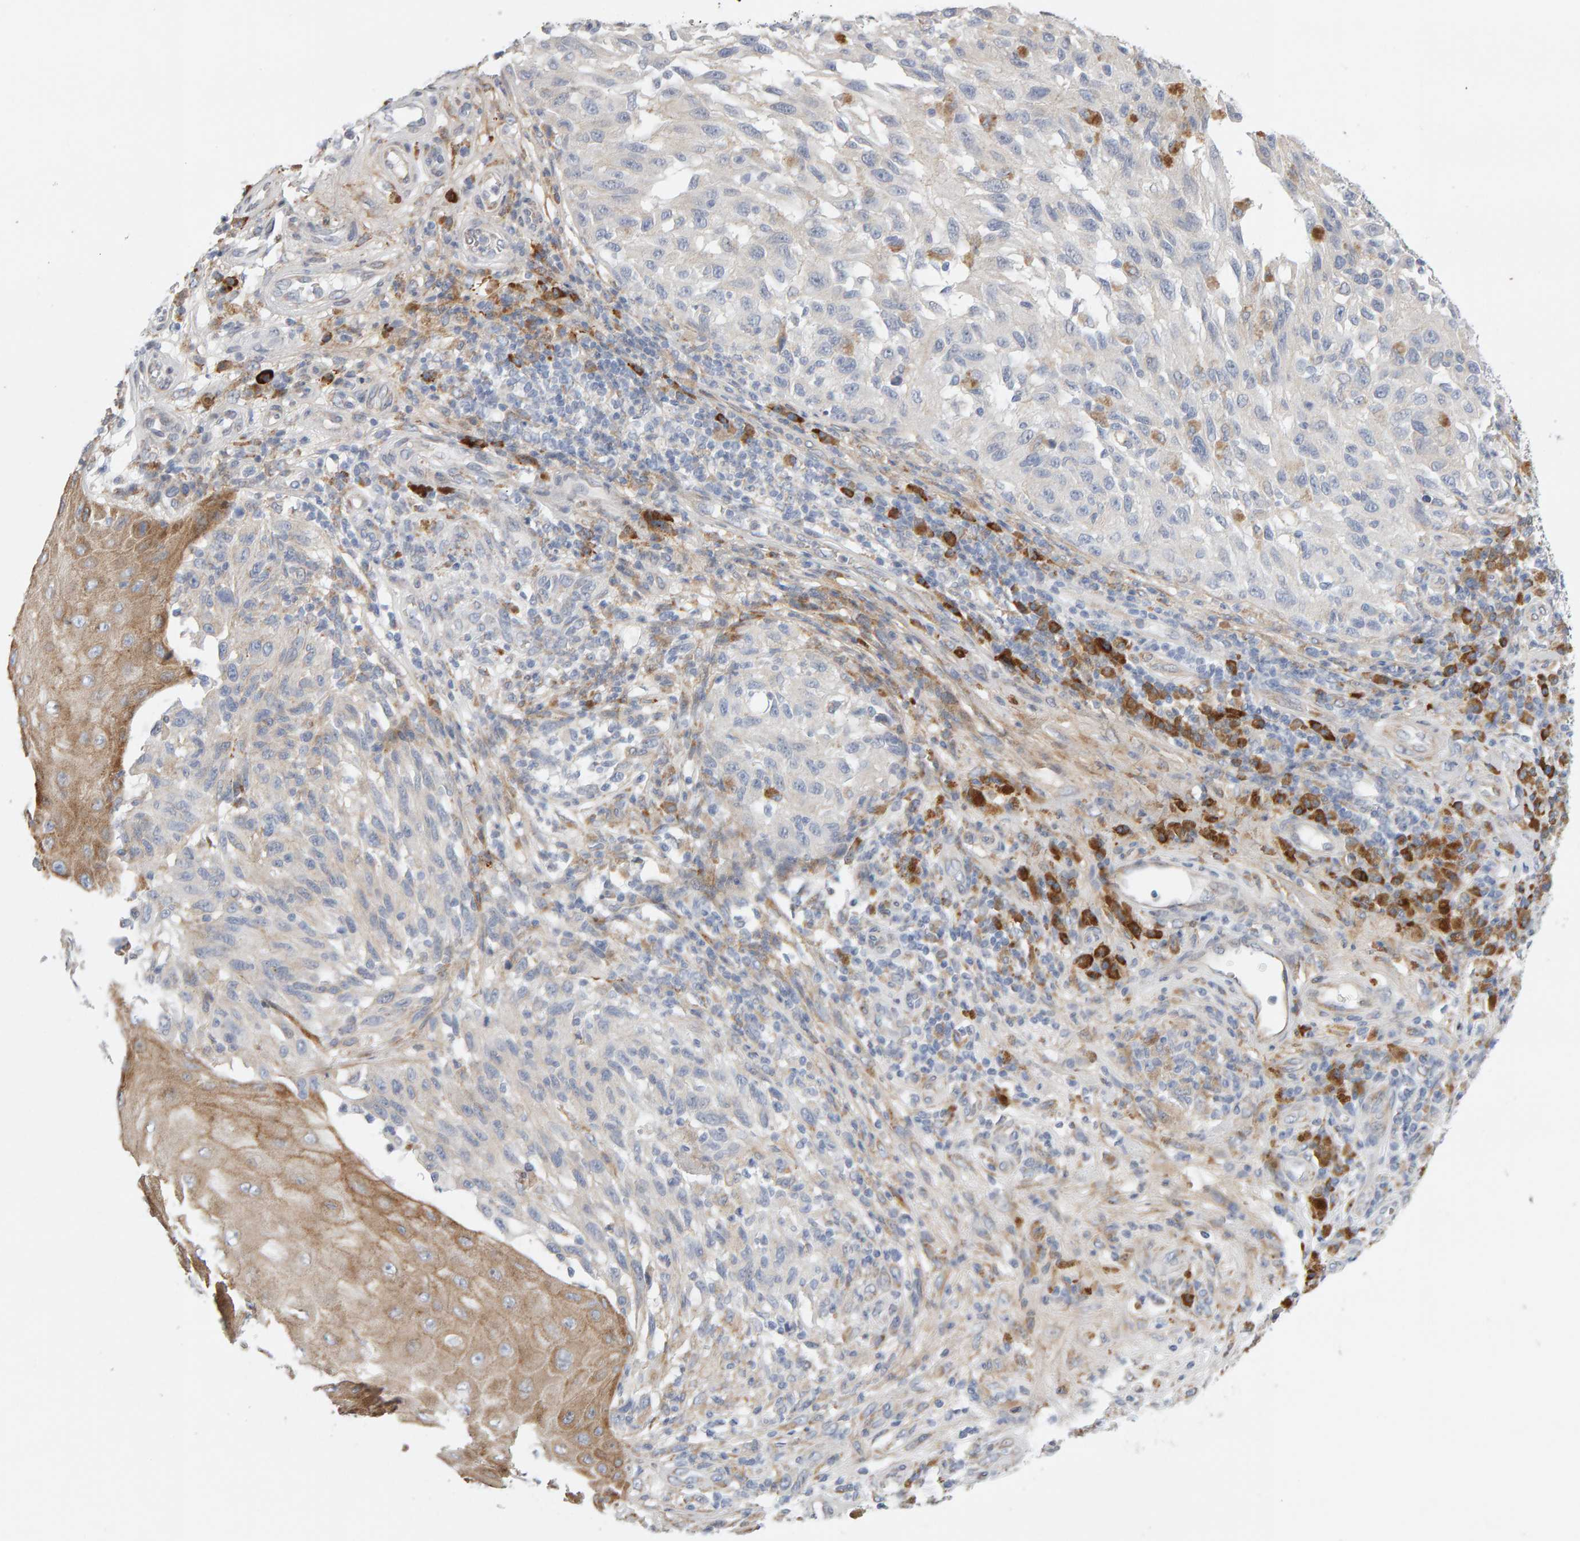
{"staining": {"intensity": "negative", "quantity": "none", "location": "none"}, "tissue": "melanoma", "cell_type": "Tumor cells", "image_type": "cancer", "snomed": [{"axis": "morphology", "description": "Malignant melanoma, NOS"}, {"axis": "topography", "description": "Skin"}], "caption": "An image of malignant melanoma stained for a protein exhibits no brown staining in tumor cells. (DAB IHC, high magnification).", "gene": "ENGASE", "patient": {"sex": "female", "age": 73}}